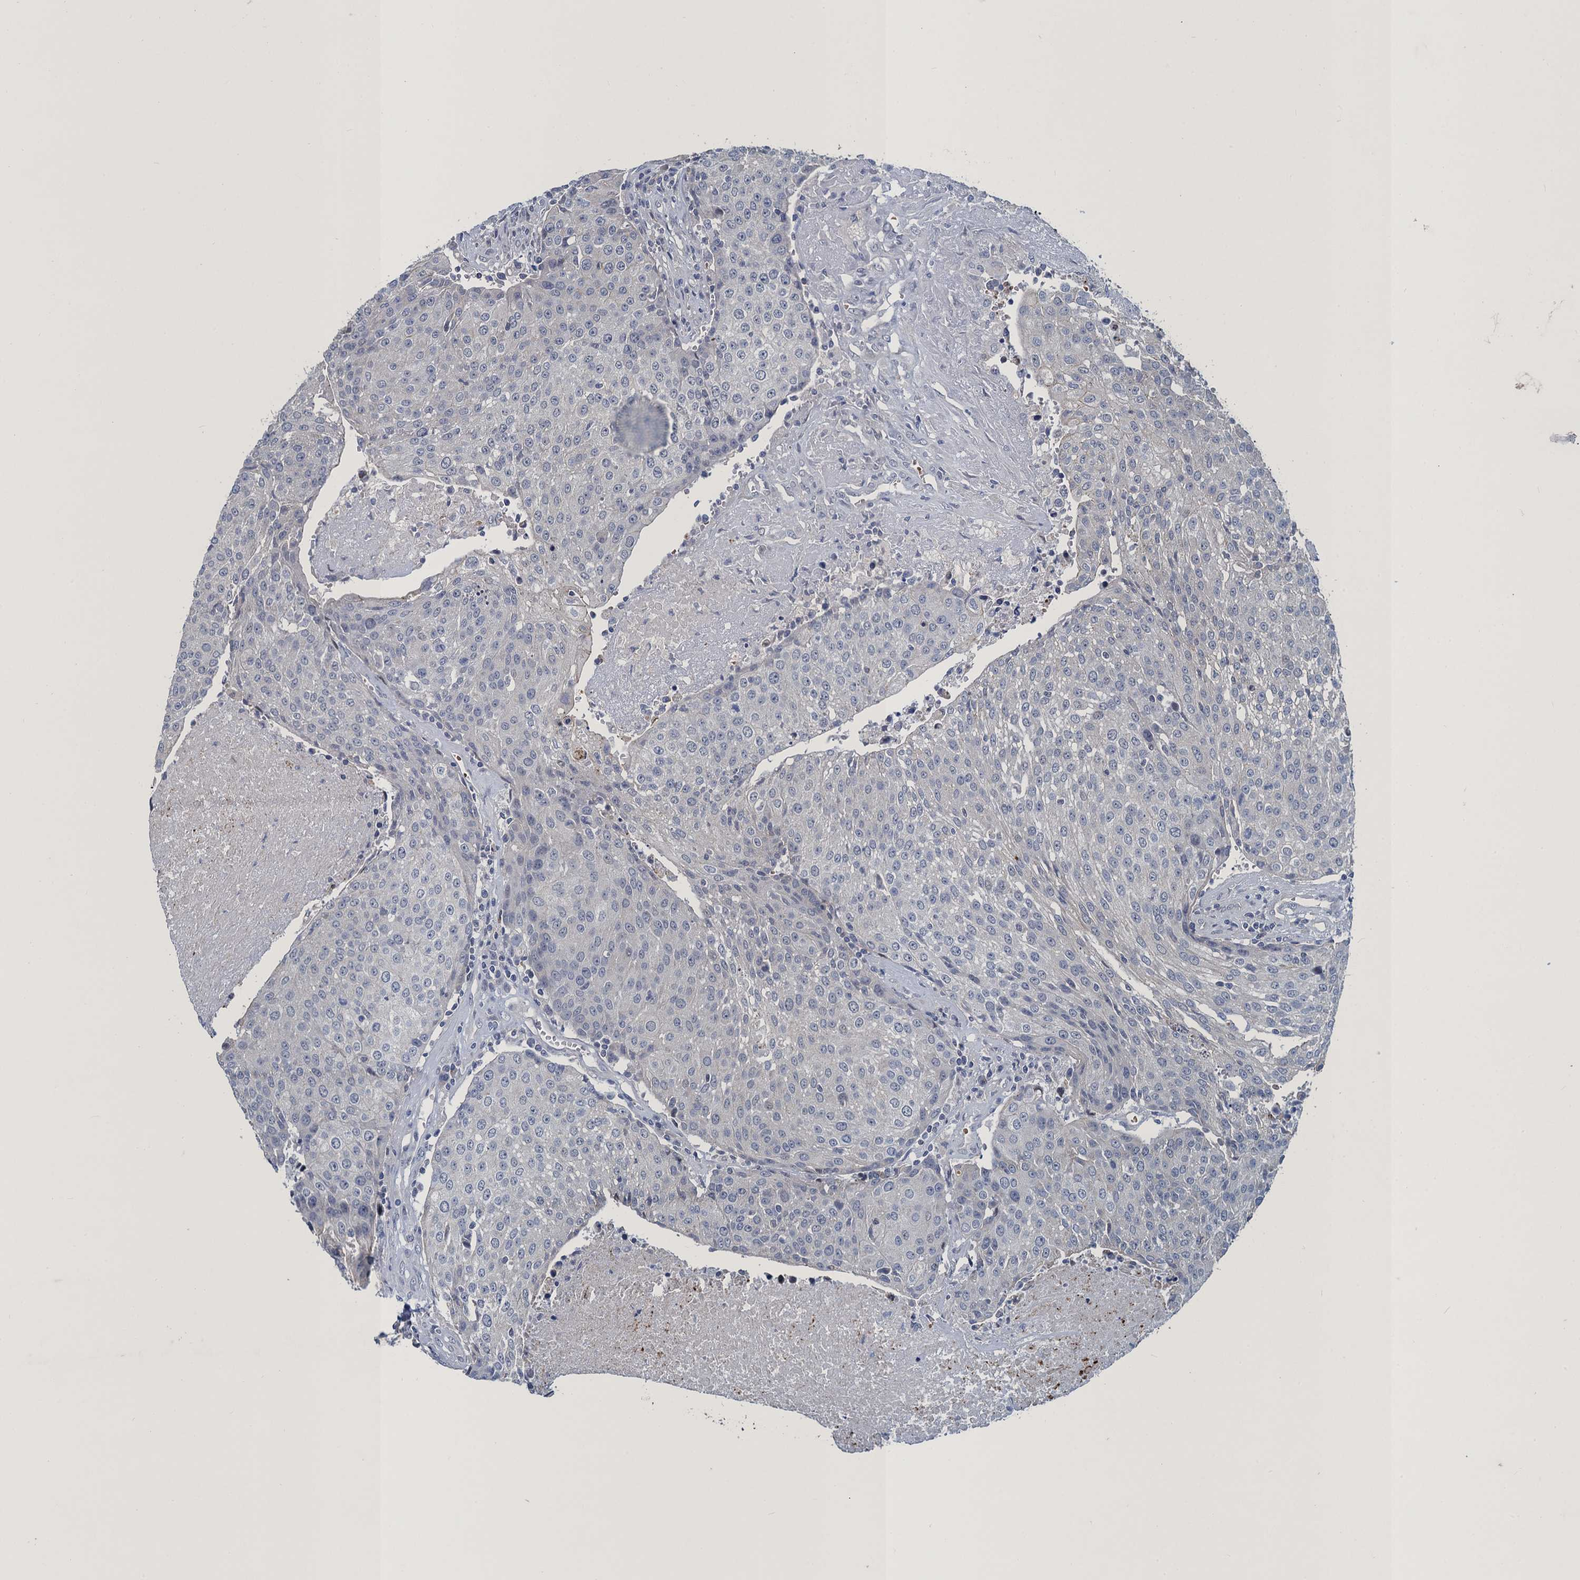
{"staining": {"intensity": "negative", "quantity": "none", "location": "none"}, "tissue": "urothelial cancer", "cell_type": "Tumor cells", "image_type": "cancer", "snomed": [{"axis": "morphology", "description": "Urothelial carcinoma, High grade"}, {"axis": "topography", "description": "Urinary bladder"}], "caption": "The photomicrograph exhibits no significant positivity in tumor cells of urothelial cancer. (DAB (3,3'-diaminobenzidine) immunohistochemistry (IHC) with hematoxylin counter stain).", "gene": "ATOSA", "patient": {"sex": "female", "age": 85}}